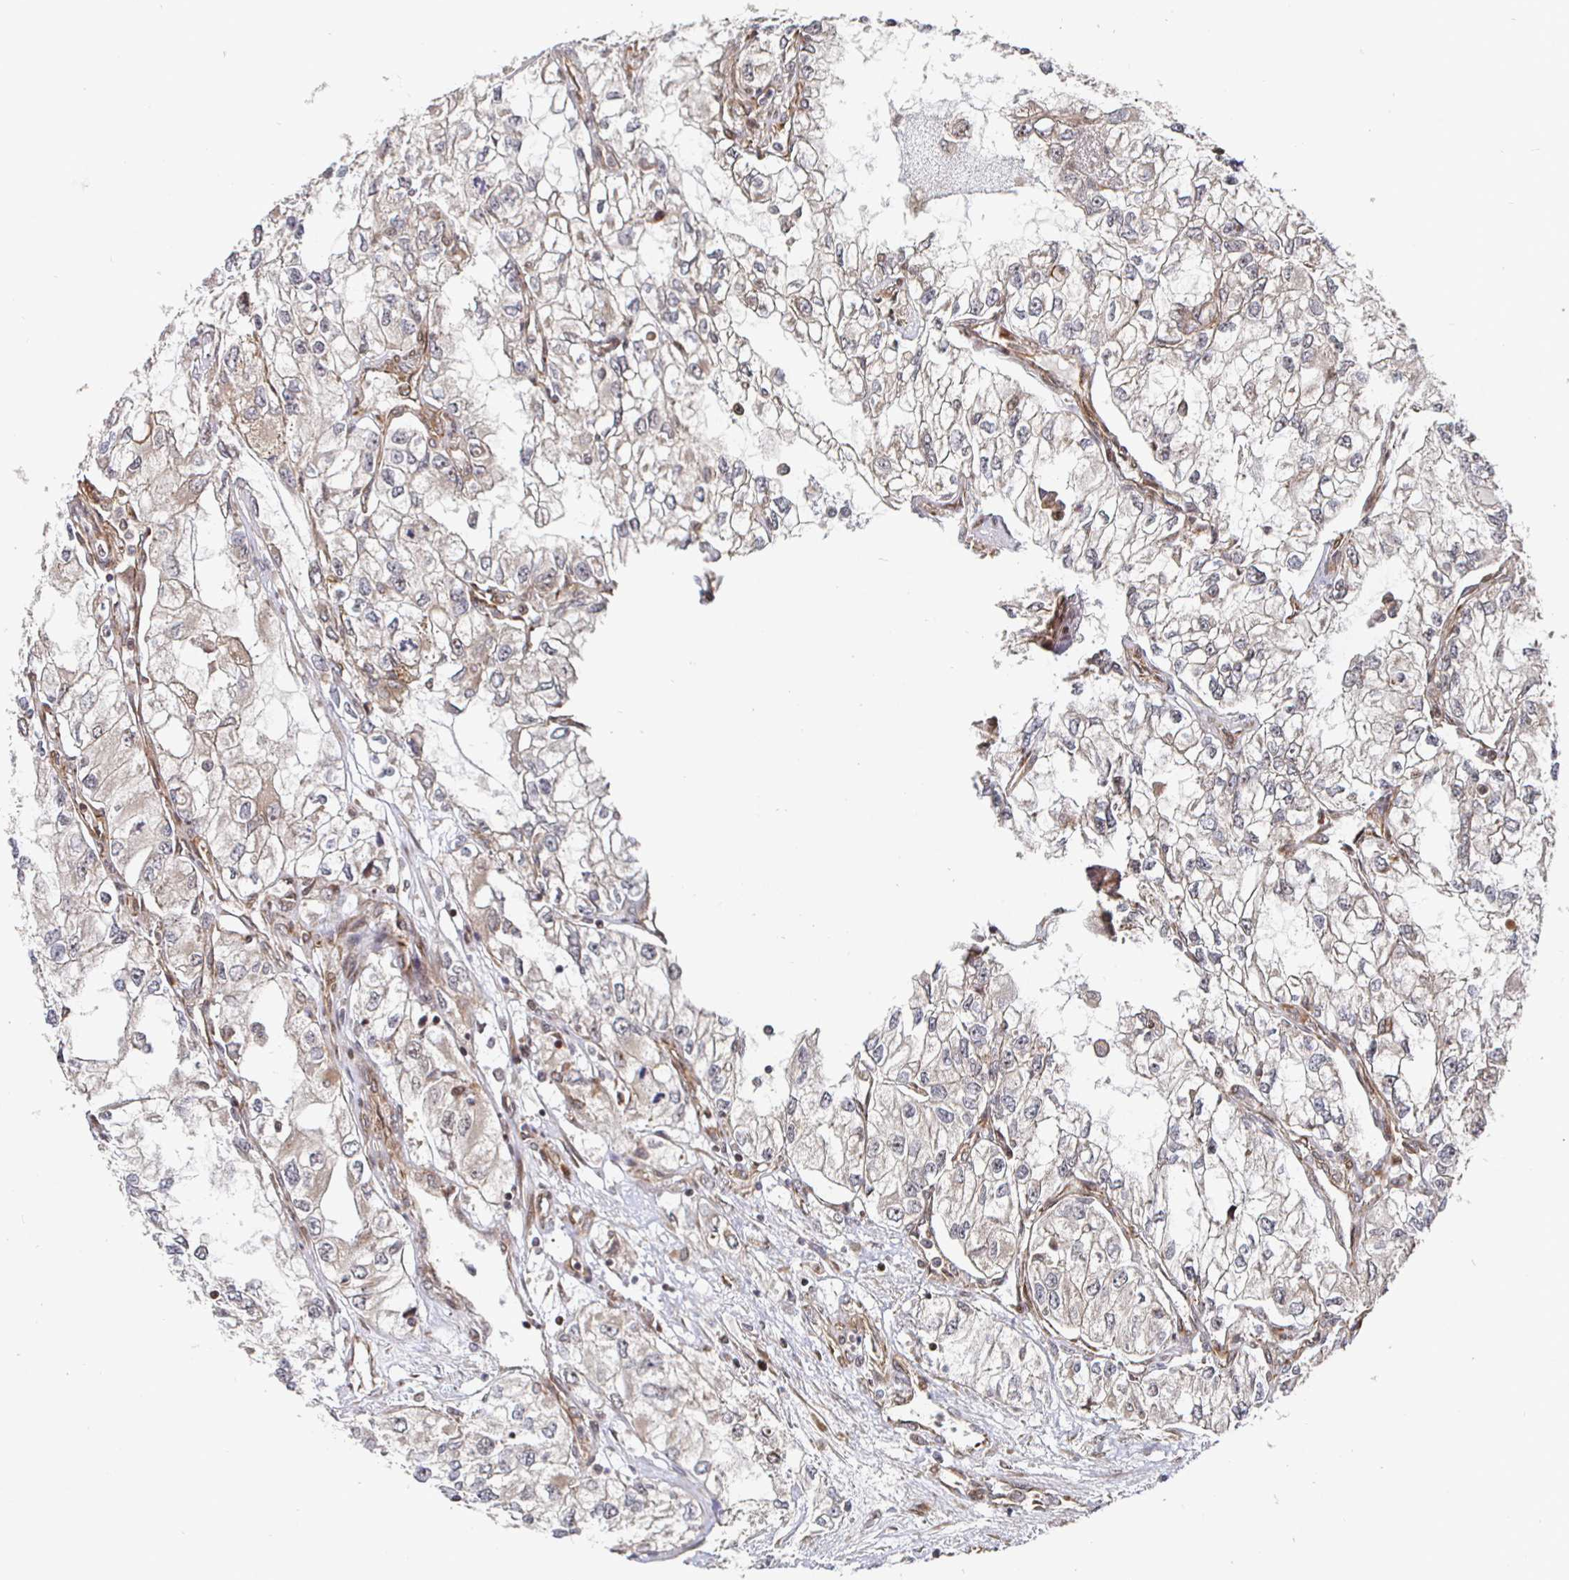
{"staining": {"intensity": "weak", "quantity": "<25%", "location": "cytoplasmic/membranous"}, "tissue": "renal cancer", "cell_type": "Tumor cells", "image_type": "cancer", "snomed": [{"axis": "morphology", "description": "Adenocarcinoma, NOS"}, {"axis": "topography", "description": "Kidney"}], "caption": "High magnification brightfield microscopy of renal cancer (adenocarcinoma) stained with DAB (brown) and counterstained with hematoxylin (blue): tumor cells show no significant expression.", "gene": "TBKBP1", "patient": {"sex": "female", "age": 59}}